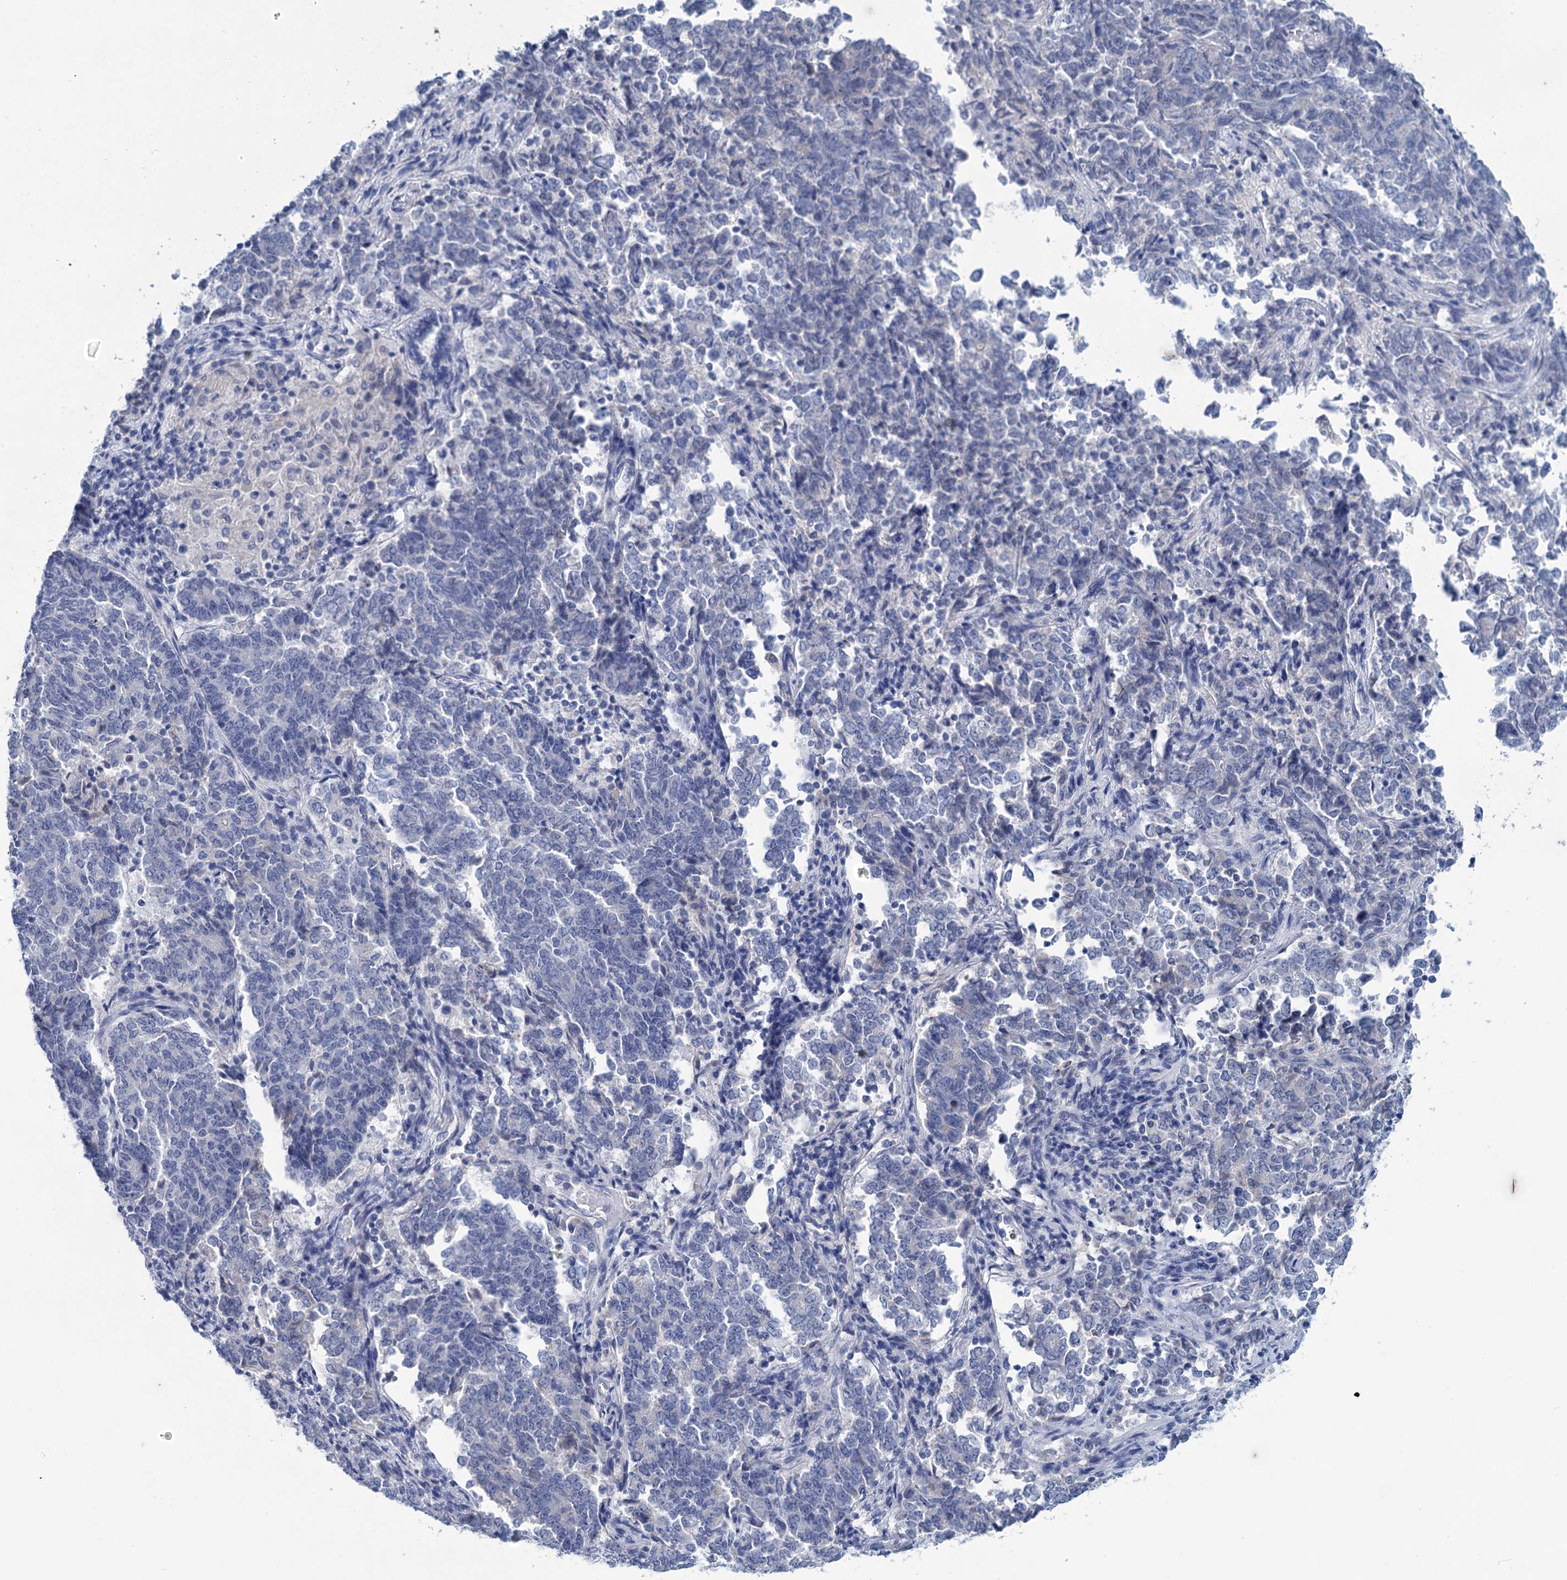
{"staining": {"intensity": "negative", "quantity": "none", "location": "none"}, "tissue": "endometrial cancer", "cell_type": "Tumor cells", "image_type": "cancer", "snomed": [{"axis": "morphology", "description": "Adenocarcinoma, NOS"}, {"axis": "topography", "description": "Endometrium"}], "caption": "IHC of human endometrial cancer (adenocarcinoma) demonstrates no expression in tumor cells.", "gene": "MYOZ3", "patient": {"sex": "female", "age": 80}}